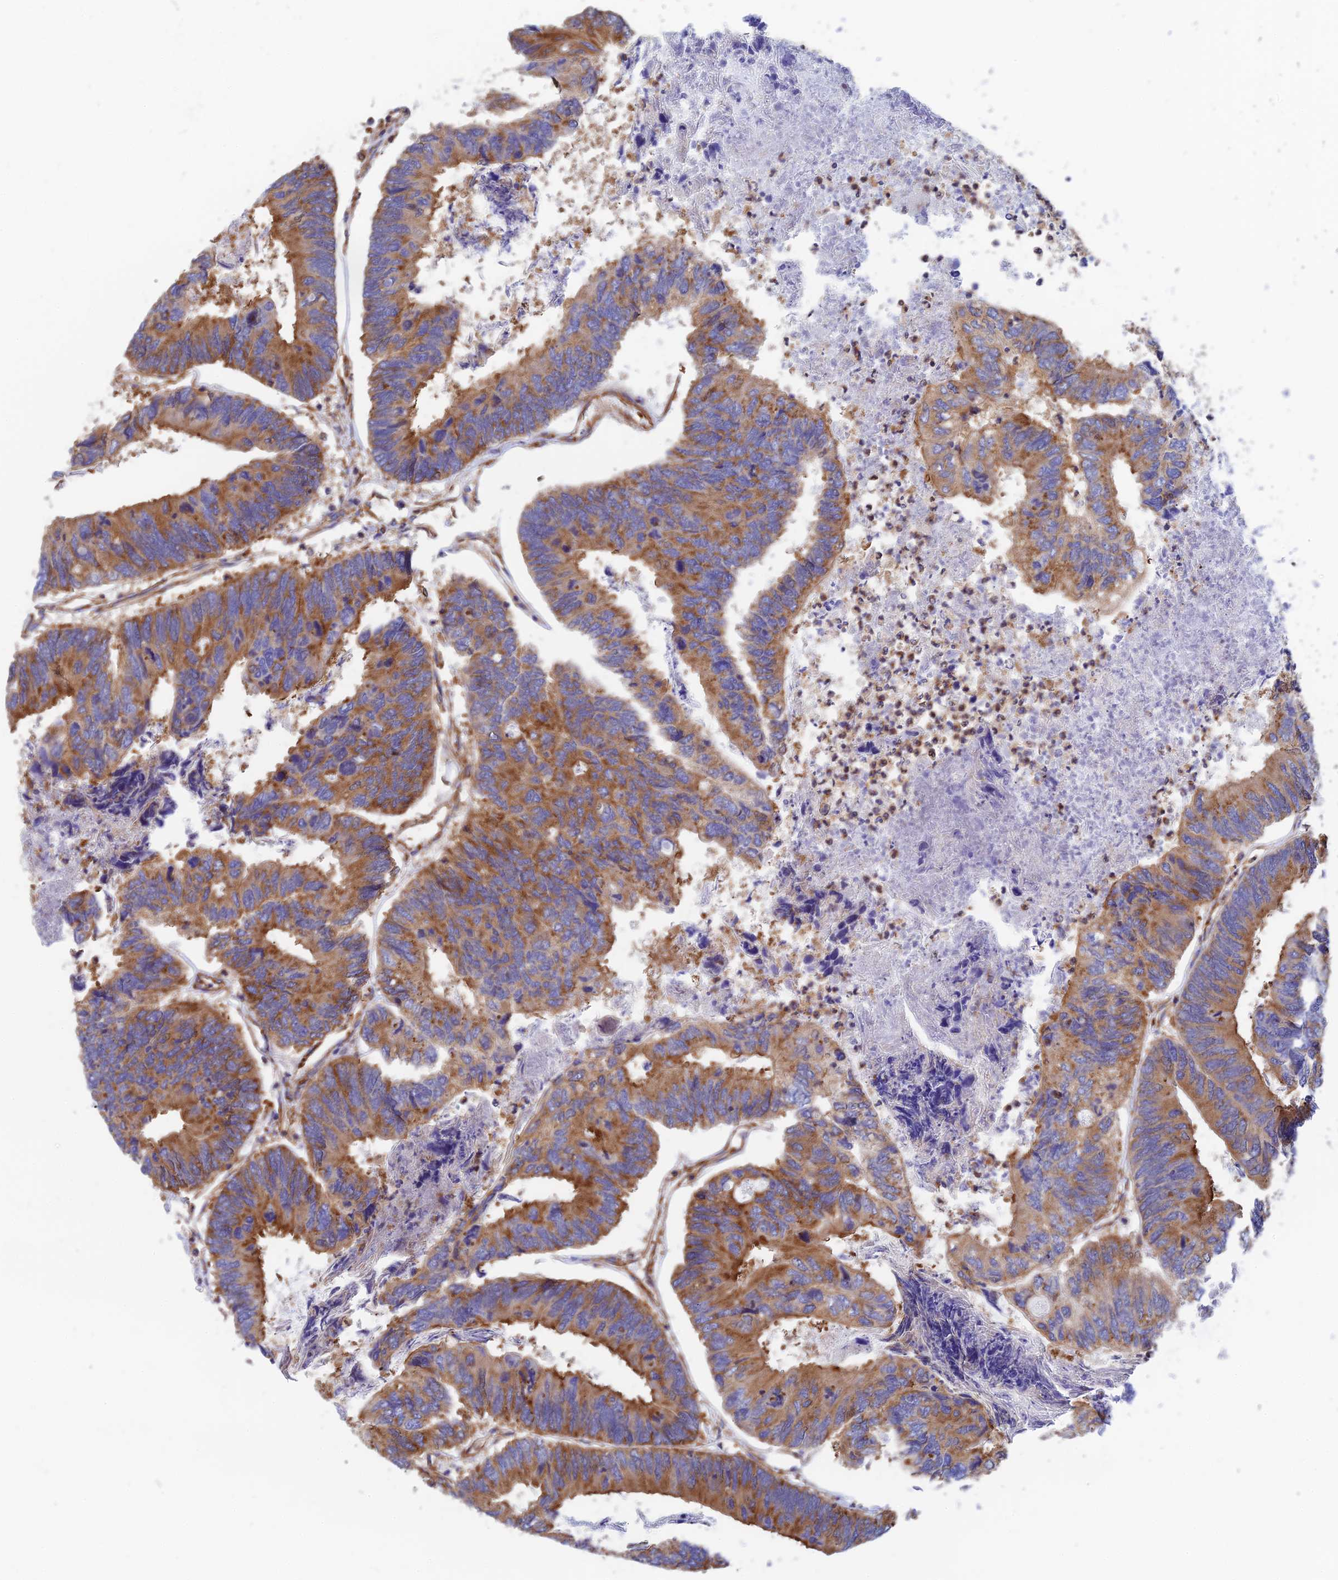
{"staining": {"intensity": "moderate", "quantity": ">75%", "location": "cytoplasmic/membranous"}, "tissue": "colorectal cancer", "cell_type": "Tumor cells", "image_type": "cancer", "snomed": [{"axis": "morphology", "description": "Adenocarcinoma, NOS"}, {"axis": "topography", "description": "Colon"}], "caption": "This is a histology image of IHC staining of adenocarcinoma (colorectal), which shows moderate staining in the cytoplasmic/membranous of tumor cells.", "gene": "DCTN2", "patient": {"sex": "female", "age": 67}}